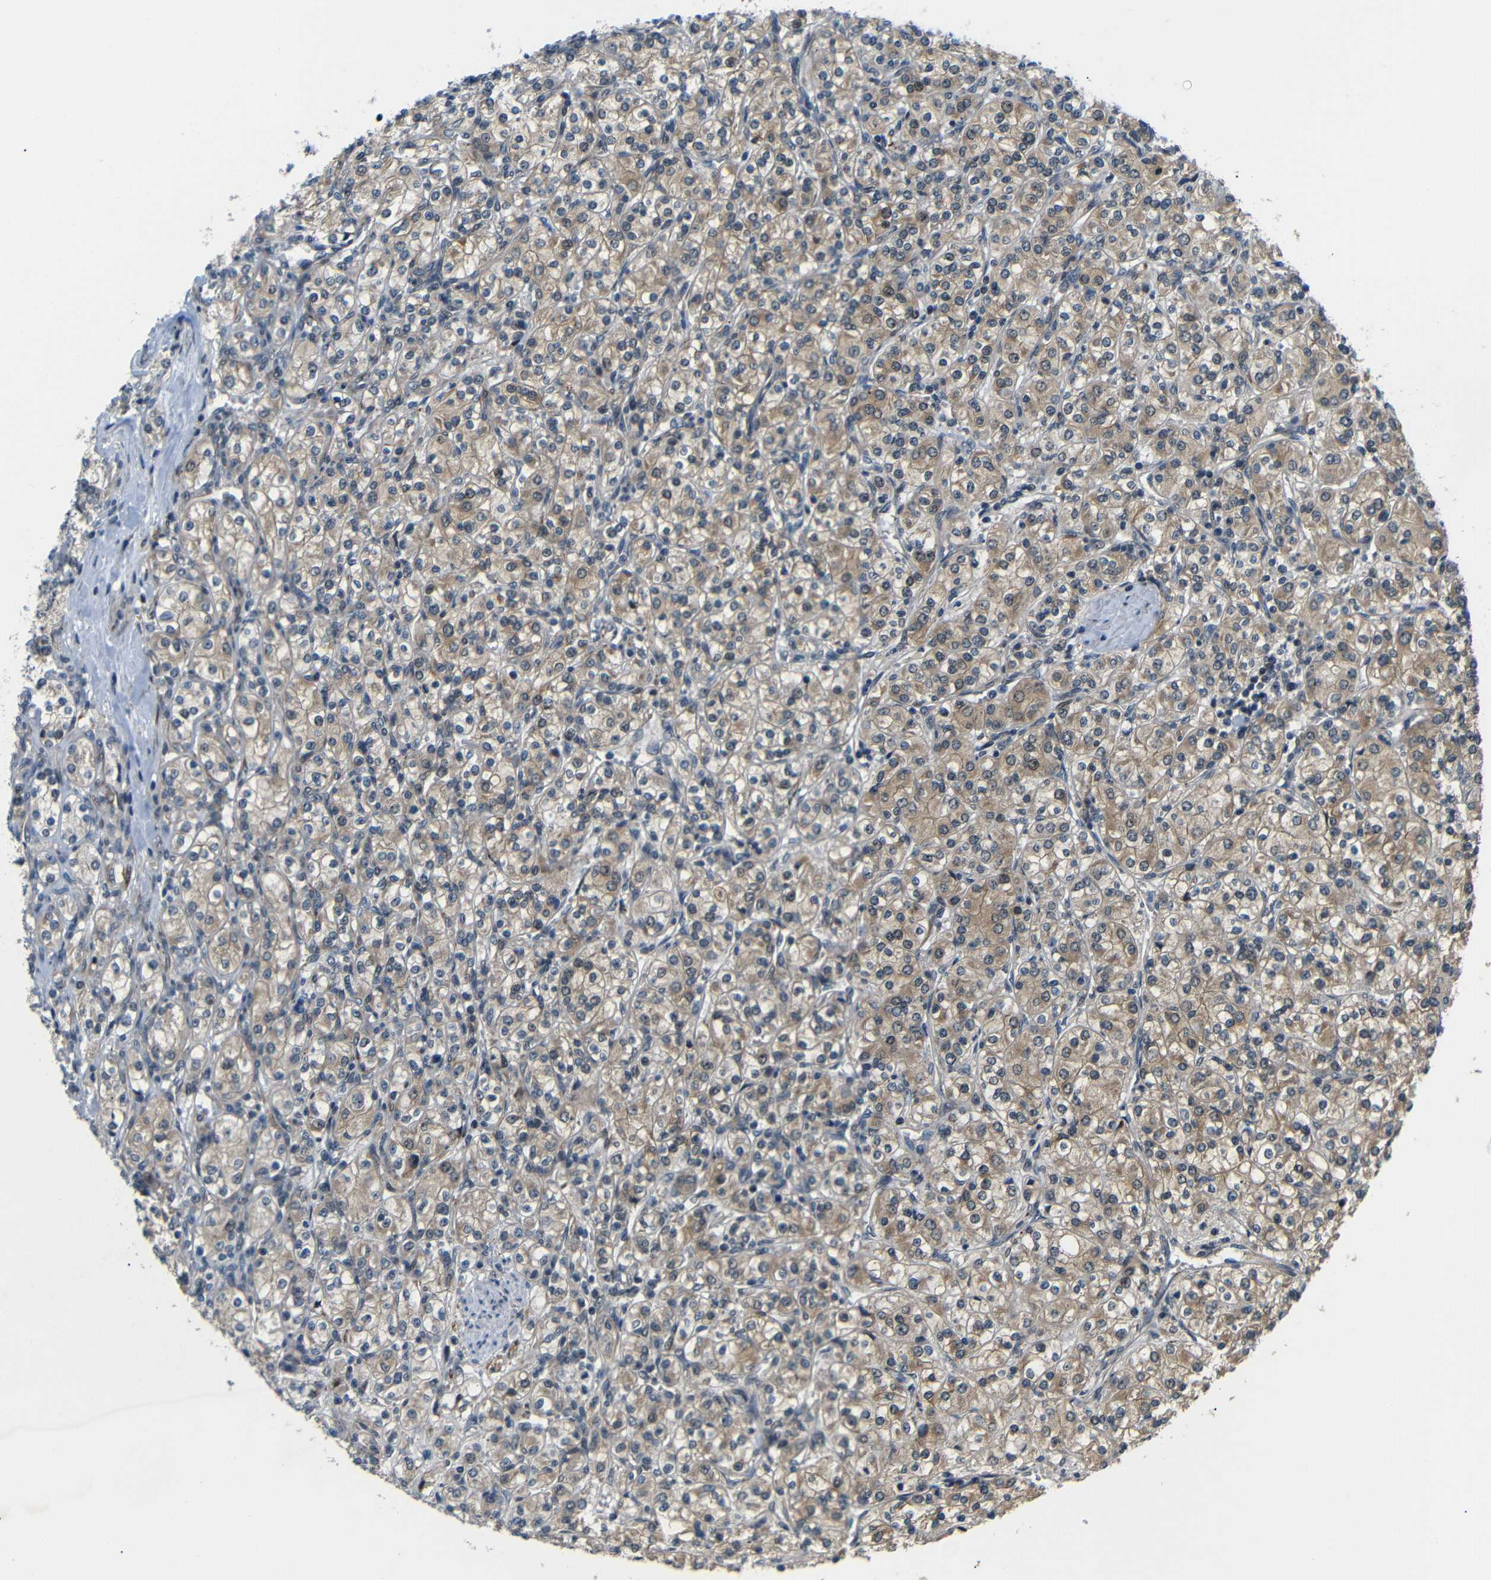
{"staining": {"intensity": "moderate", "quantity": ">75%", "location": "cytoplasmic/membranous"}, "tissue": "renal cancer", "cell_type": "Tumor cells", "image_type": "cancer", "snomed": [{"axis": "morphology", "description": "Adenocarcinoma, NOS"}, {"axis": "topography", "description": "Kidney"}], "caption": "Protein expression analysis of renal cancer (adenocarcinoma) shows moderate cytoplasmic/membranous expression in about >75% of tumor cells. (IHC, brightfield microscopy, high magnification).", "gene": "SYDE1", "patient": {"sex": "male", "age": 77}}